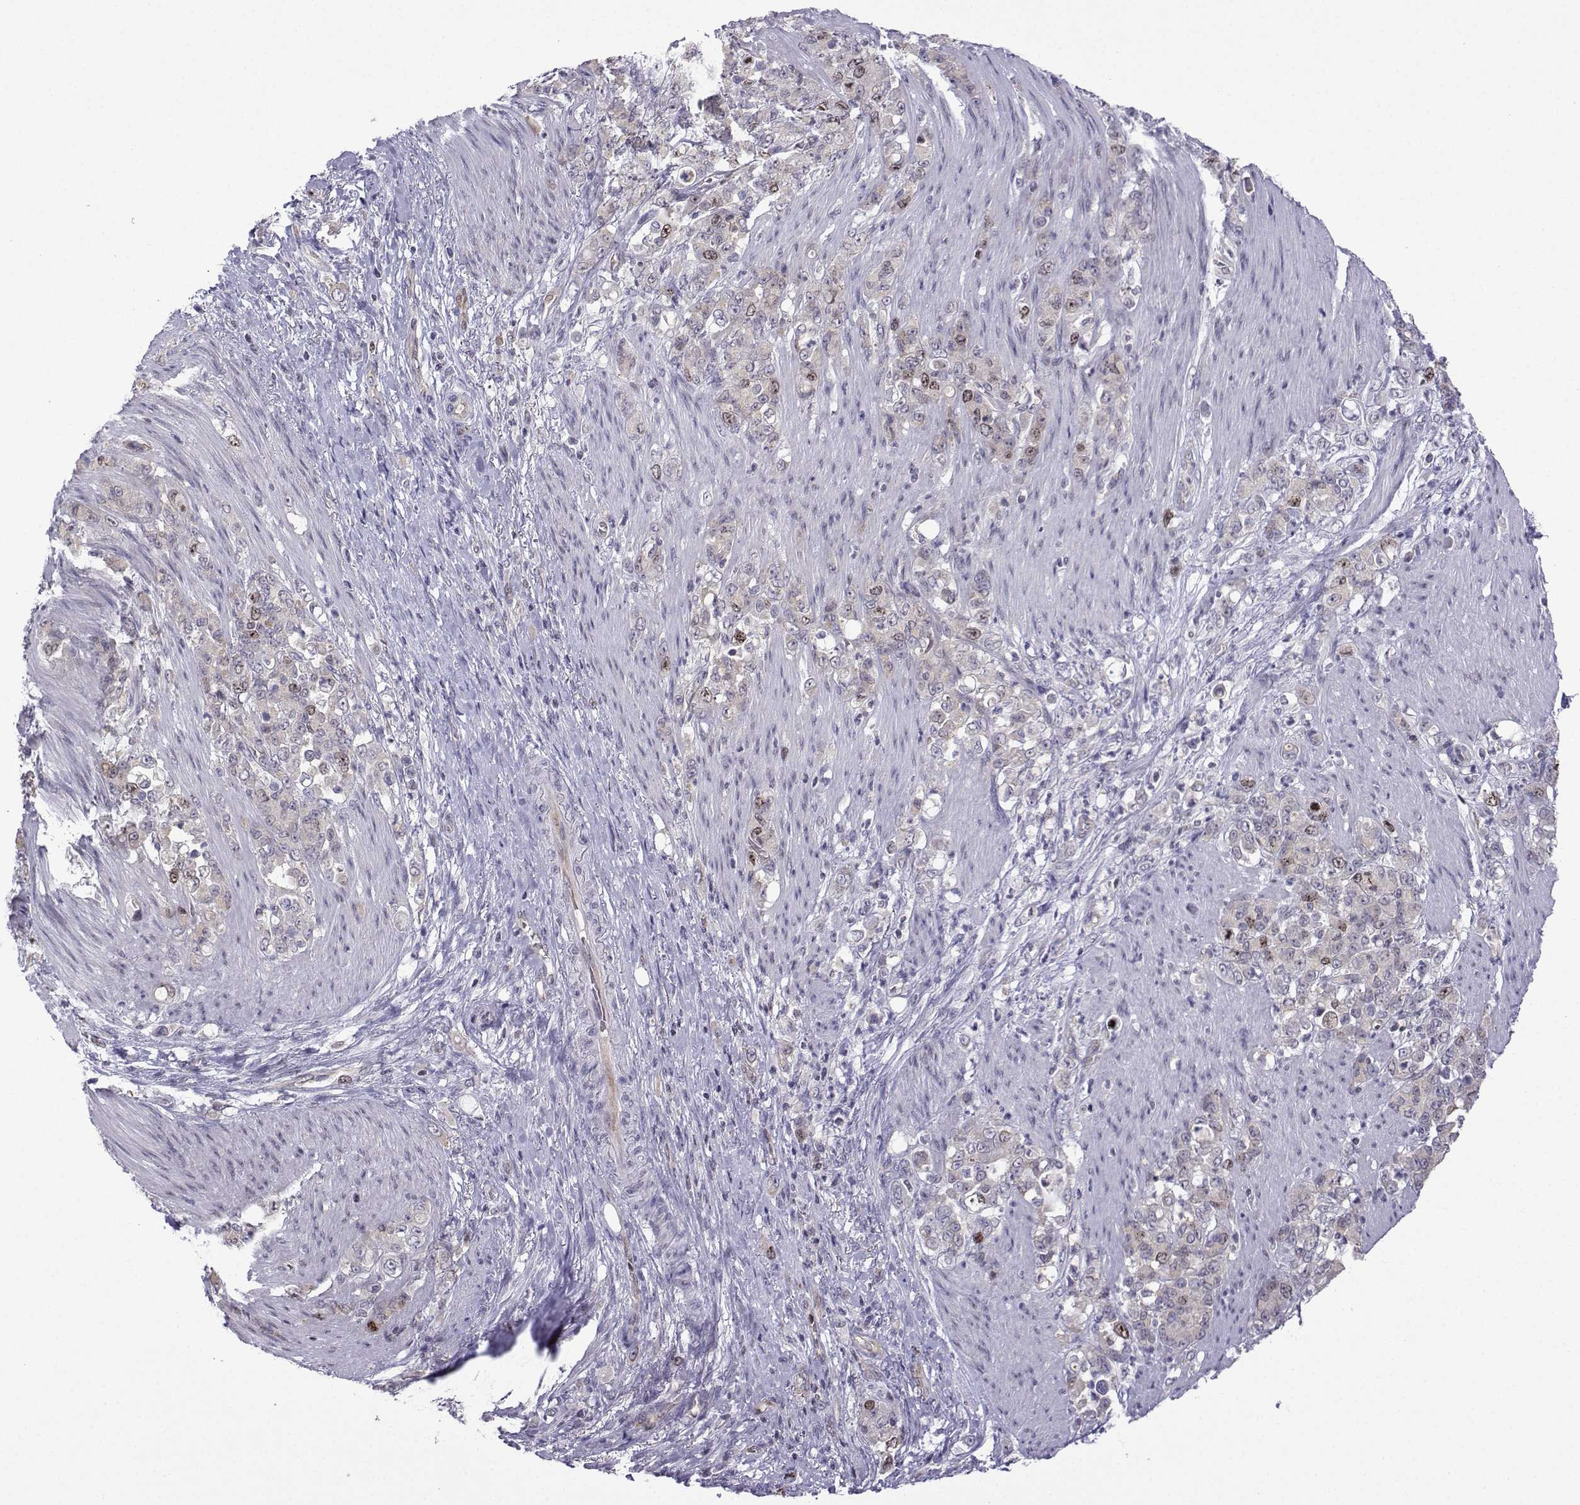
{"staining": {"intensity": "moderate", "quantity": "<25%", "location": "nuclear"}, "tissue": "stomach cancer", "cell_type": "Tumor cells", "image_type": "cancer", "snomed": [{"axis": "morphology", "description": "Adenocarcinoma, NOS"}, {"axis": "topography", "description": "Stomach"}], "caption": "Moderate nuclear staining is present in about <25% of tumor cells in stomach cancer (adenocarcinoma).", "gene": "INCENP", "patient": {"sex": "female", "age": 79}}